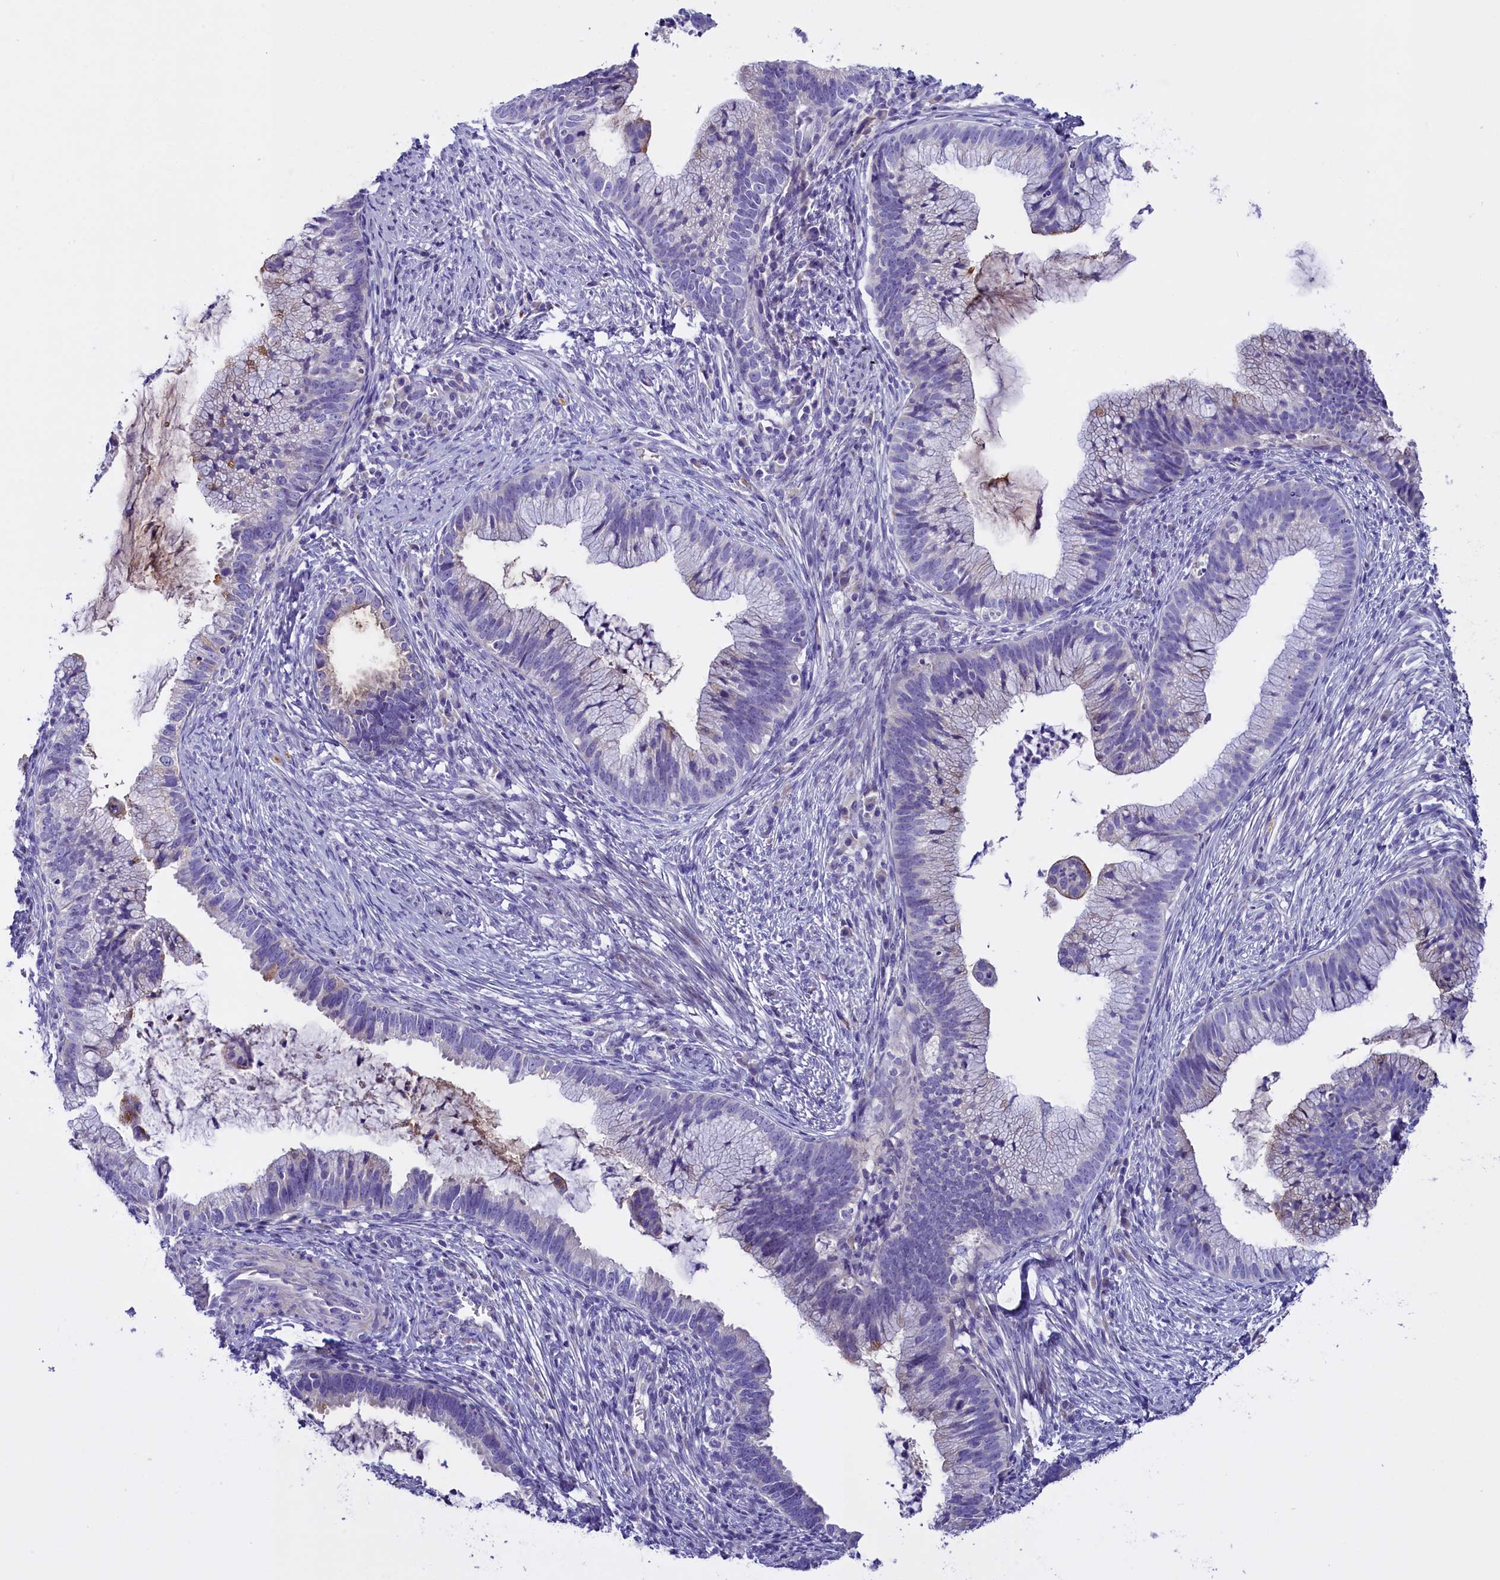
{"staining": {"intensity": "negative", "quantity": "none", "location": "none"}, "tissue": "cervical cancer", "cell_type": "Tumor cells", "image_type": "cancer", "snomed": [{"axis": "morphology", "description": "Adenocarcinoma, NOS"}, {"axis": "topography", "description": "Cervix"}], "caption": "Immunohistochemical staining of cervical cancer (adenocarcinoma) reveals no significant positivity in tumor cells.", "gene": "RTTN", "patient": {"sex": "female", "age": 36}}